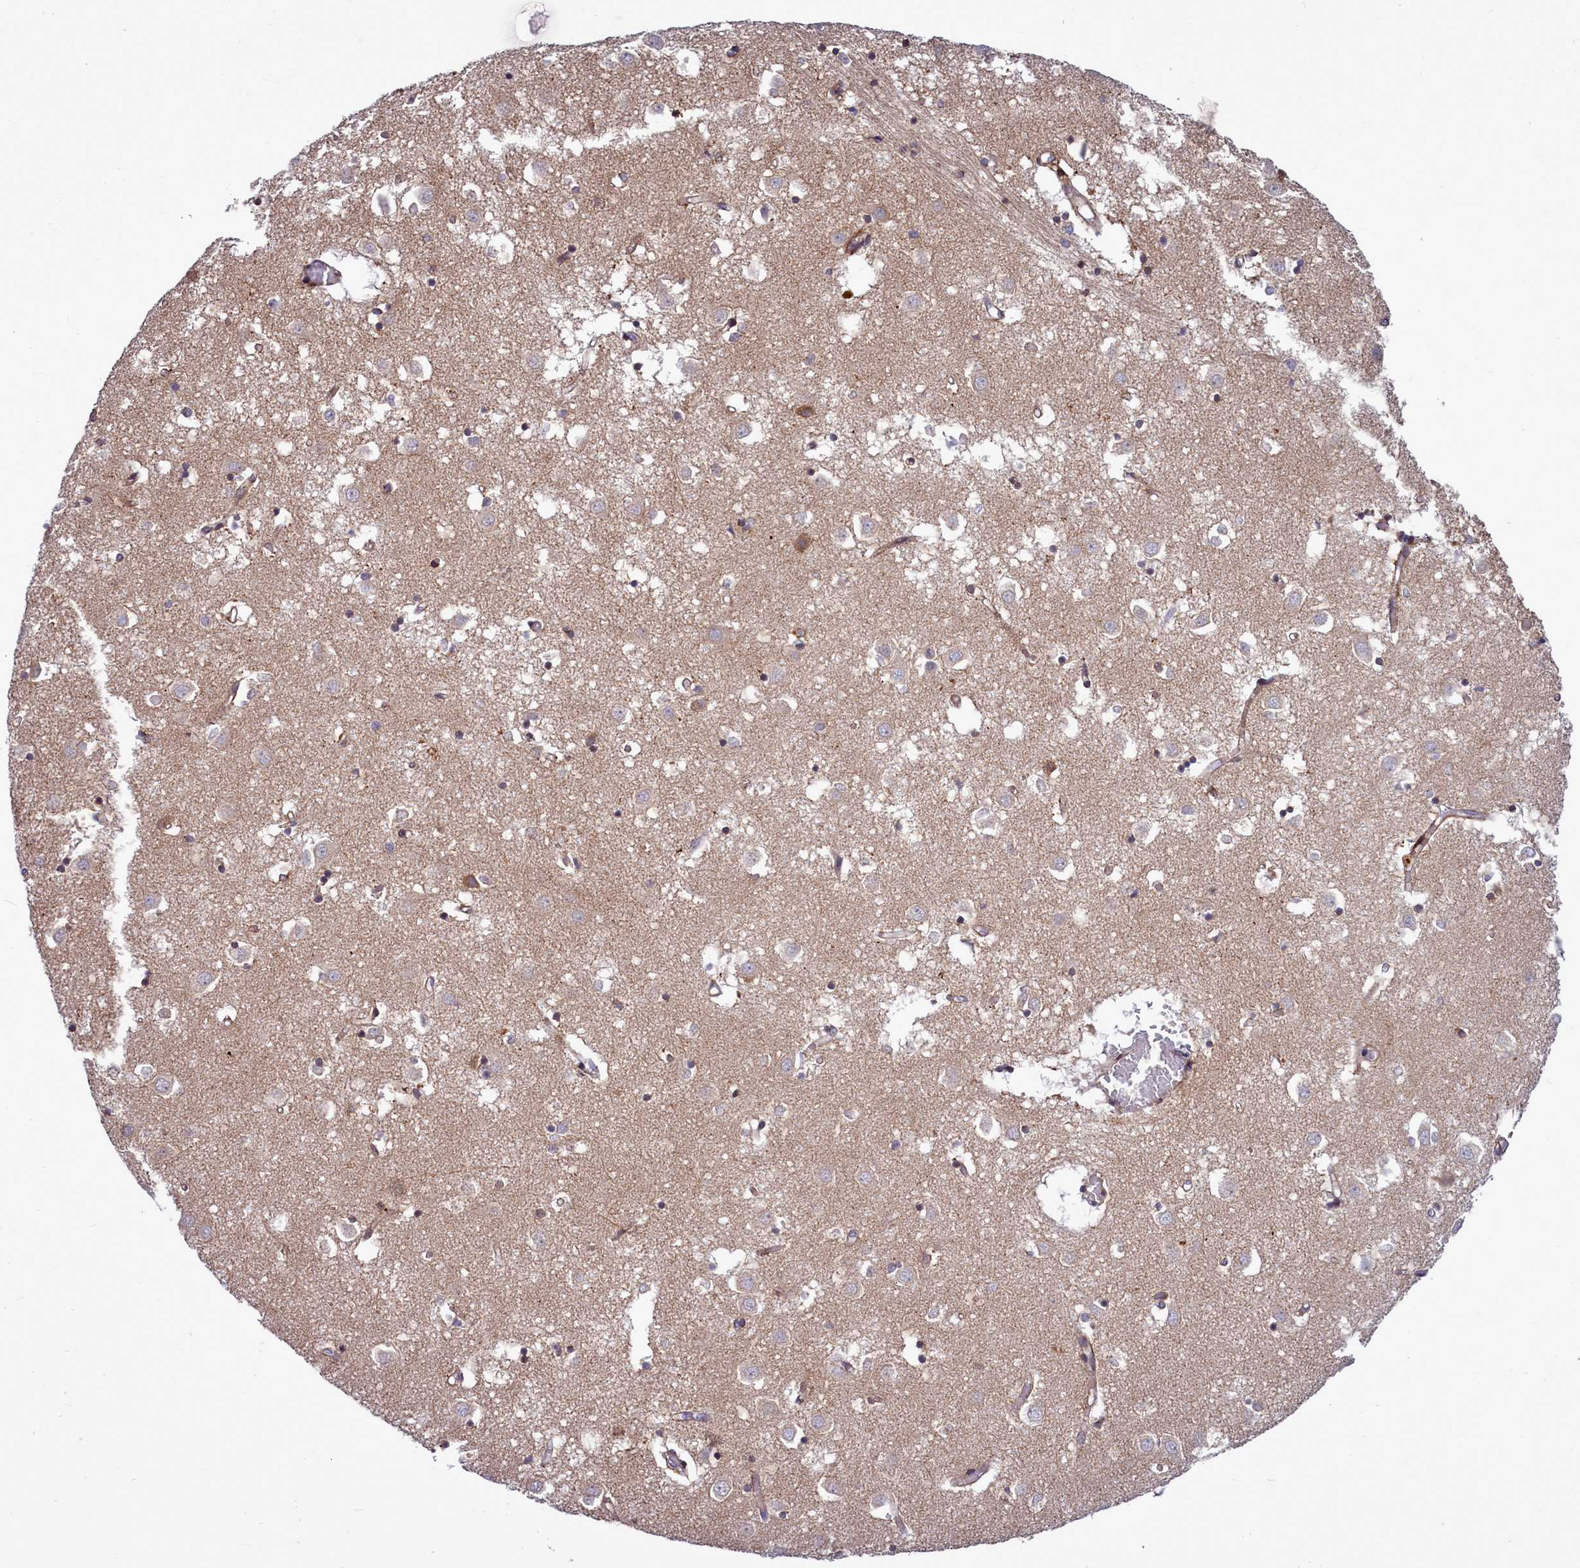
{"staining": {"intensity": "moderate", "quantity": "<25%", "location": "cytoplasmic/membranous,nuclear"}, "tissue": "caudate", "cell_type": "Glial cells", "image_type": "normal", "snomed": [{"axis": "morphology", "description": "Normal tissue, NOS"}, {"axis": "topography", "description": "Lateral ventricle wall"}], "caption": "Moderate cytoplasmic/membranous,nuclear positivity for a protein is present in about <25% of glial cells of benign caudate using IHC.", "gene": "RAPGEF4", "patient": {"sex": "male", "age": 70}}